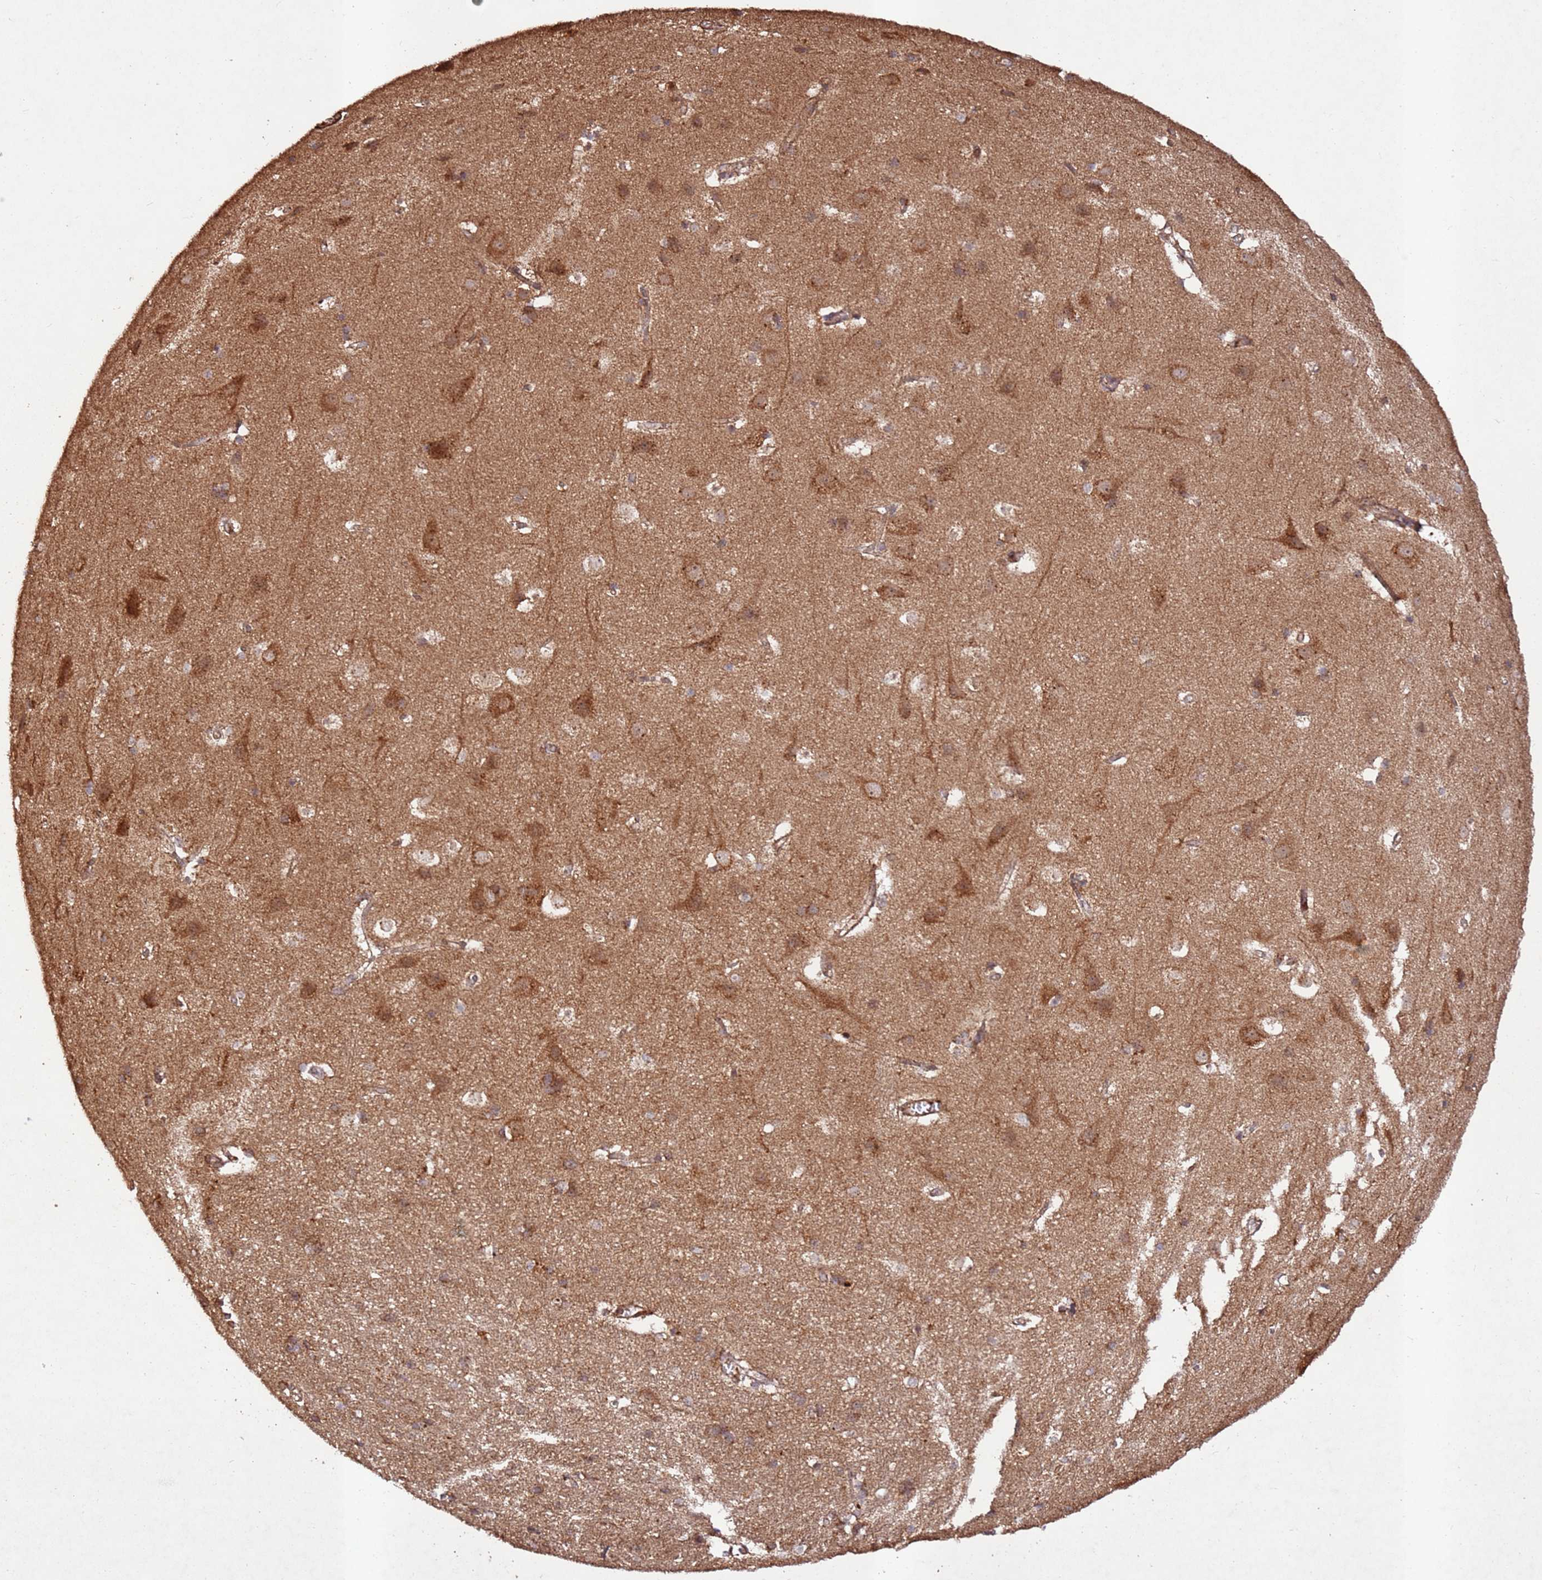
{"staining": {"intensity": "moderate", "quantity": ">75%", "location": "cytoplasmic/membranous"}, "tissue": "cerebral cortex", "cell_type": "Endothelial cells", "image_type": "normal", "snomed": [{"axis": "morphology", "description": "Normal tissue, NOS"}, {"axis": "topography", "description": "Cerebral cortex"}], "caption": "Protein staining shows moderate cytoplasmic/membranous positivity in approximately >75% of endothelial cells in unremarkable cerebral cortex.", "gene": "FAM186A", "patient": {"sex": "male", "age": 54}}